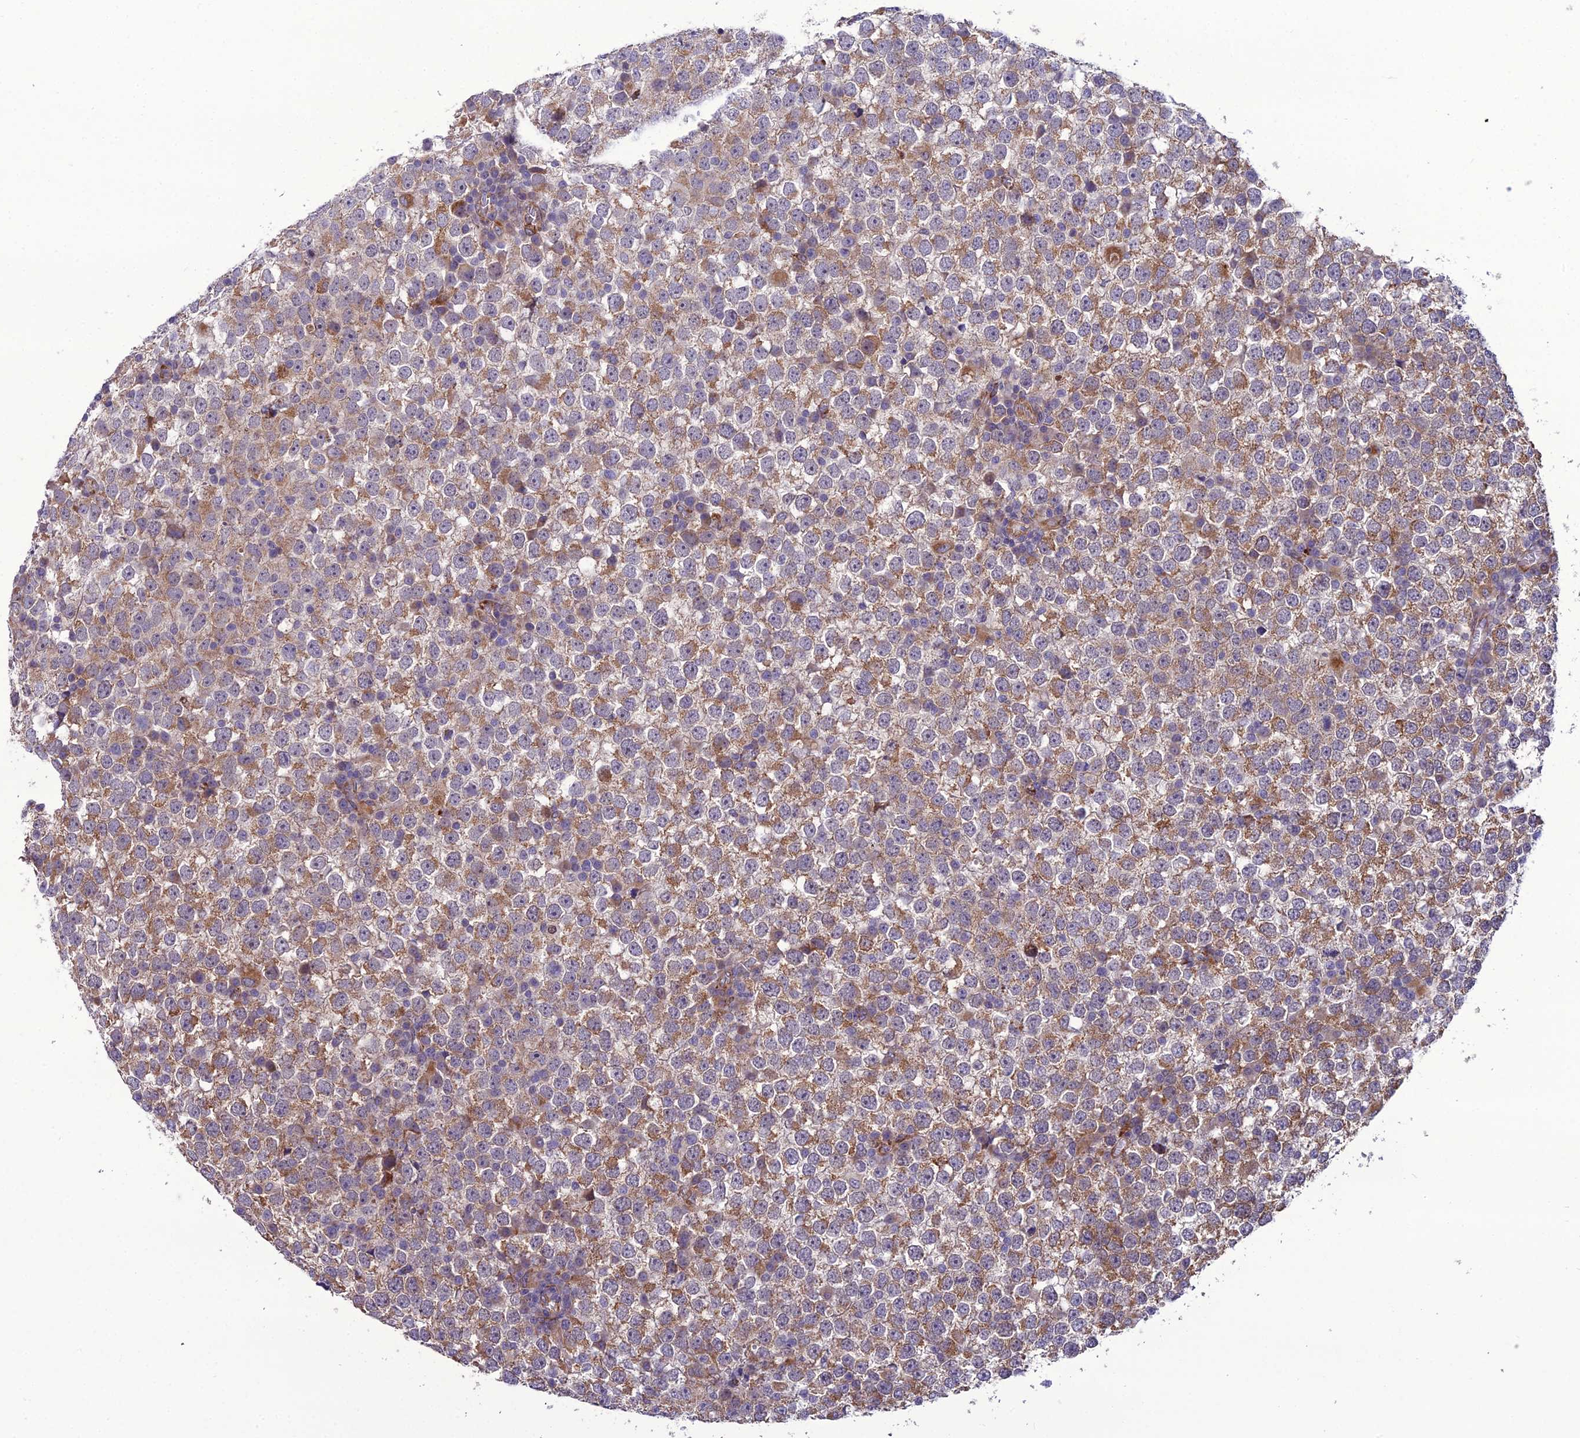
{"staining": {"intensity": "moderate", "quantity": ">75%", "location": "cytoplasmic/membranous"}, "tissue": "testis cancer", "cell_type": "Tumor cells", "image_type": "cancer", "snomed": [{"axis": "morphology", "description": "Seminoma, NOS"}, {"axis": "topography", "description": "Testis"}], "caption": "An immunohistochemistry photomicrograph of tumor tissue is shown. Protein staining in brown labels moderate cytoplasmic/membranous positivity in testis seminoma within tumor cells.", "gene": "NODAL", "patient": {"sex": "male", "age": 65}}